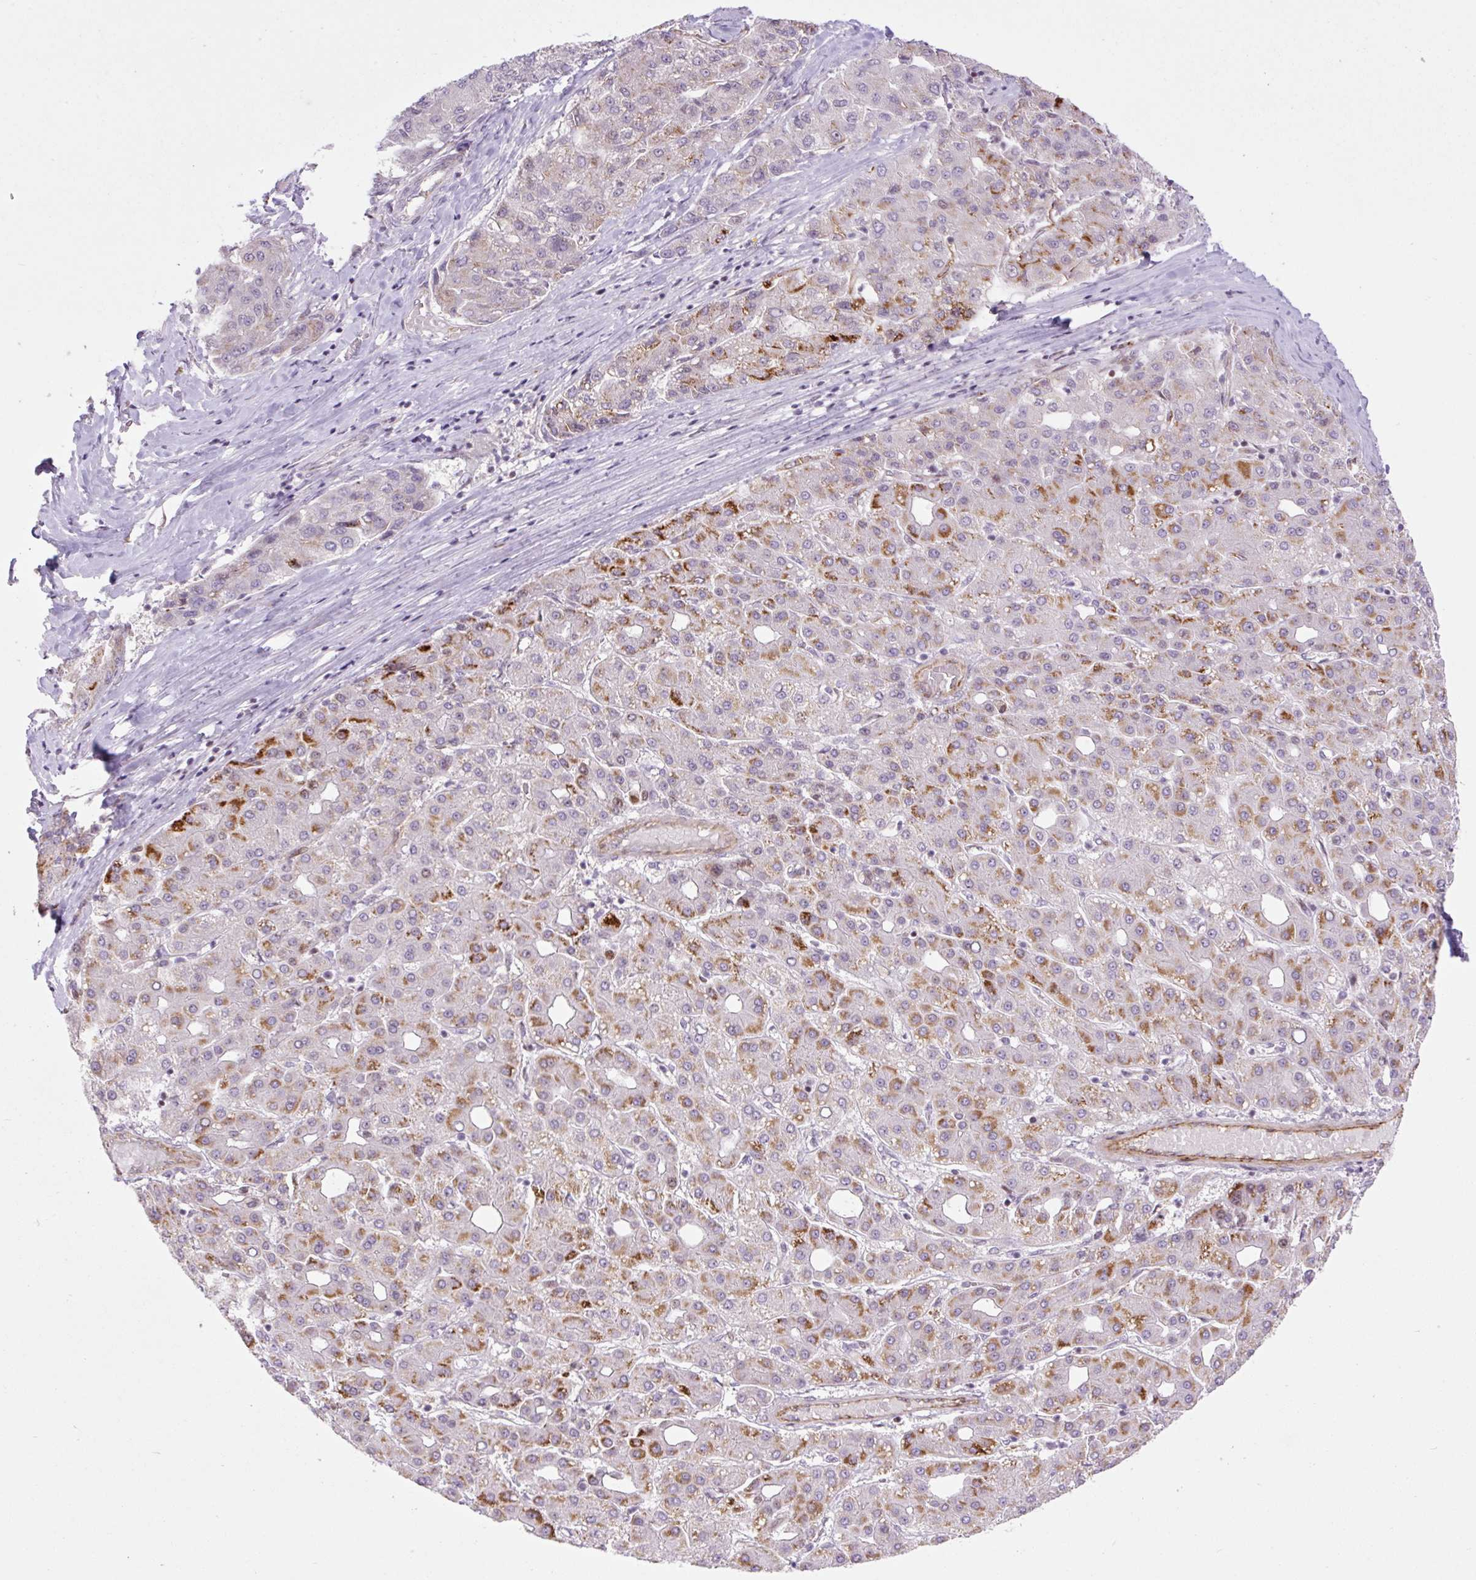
{"staining": {"intensity": "moderate", "quantity": "25%-75%", "location": "cytoplasmic/membranous"}, "tissue": "liver cancer", "cell_type": "Tumor cells", "image_type": "cancer", "snomed": [{"axis": "morphology", "description": "Carcinoma, Hepatocellular, NOS"}, {"axis": "topography", "description": "Liver"}], "caption": "Liver cancer (hepatocellular carcinoma) stained with DAB immunohistochemistry displays medium levels of moderate cytoplasmic/membranous expression in about 25%-75% of tumor cells.", "gene": "ZNF417", "patient": {"sex": "male", "age": 65}}